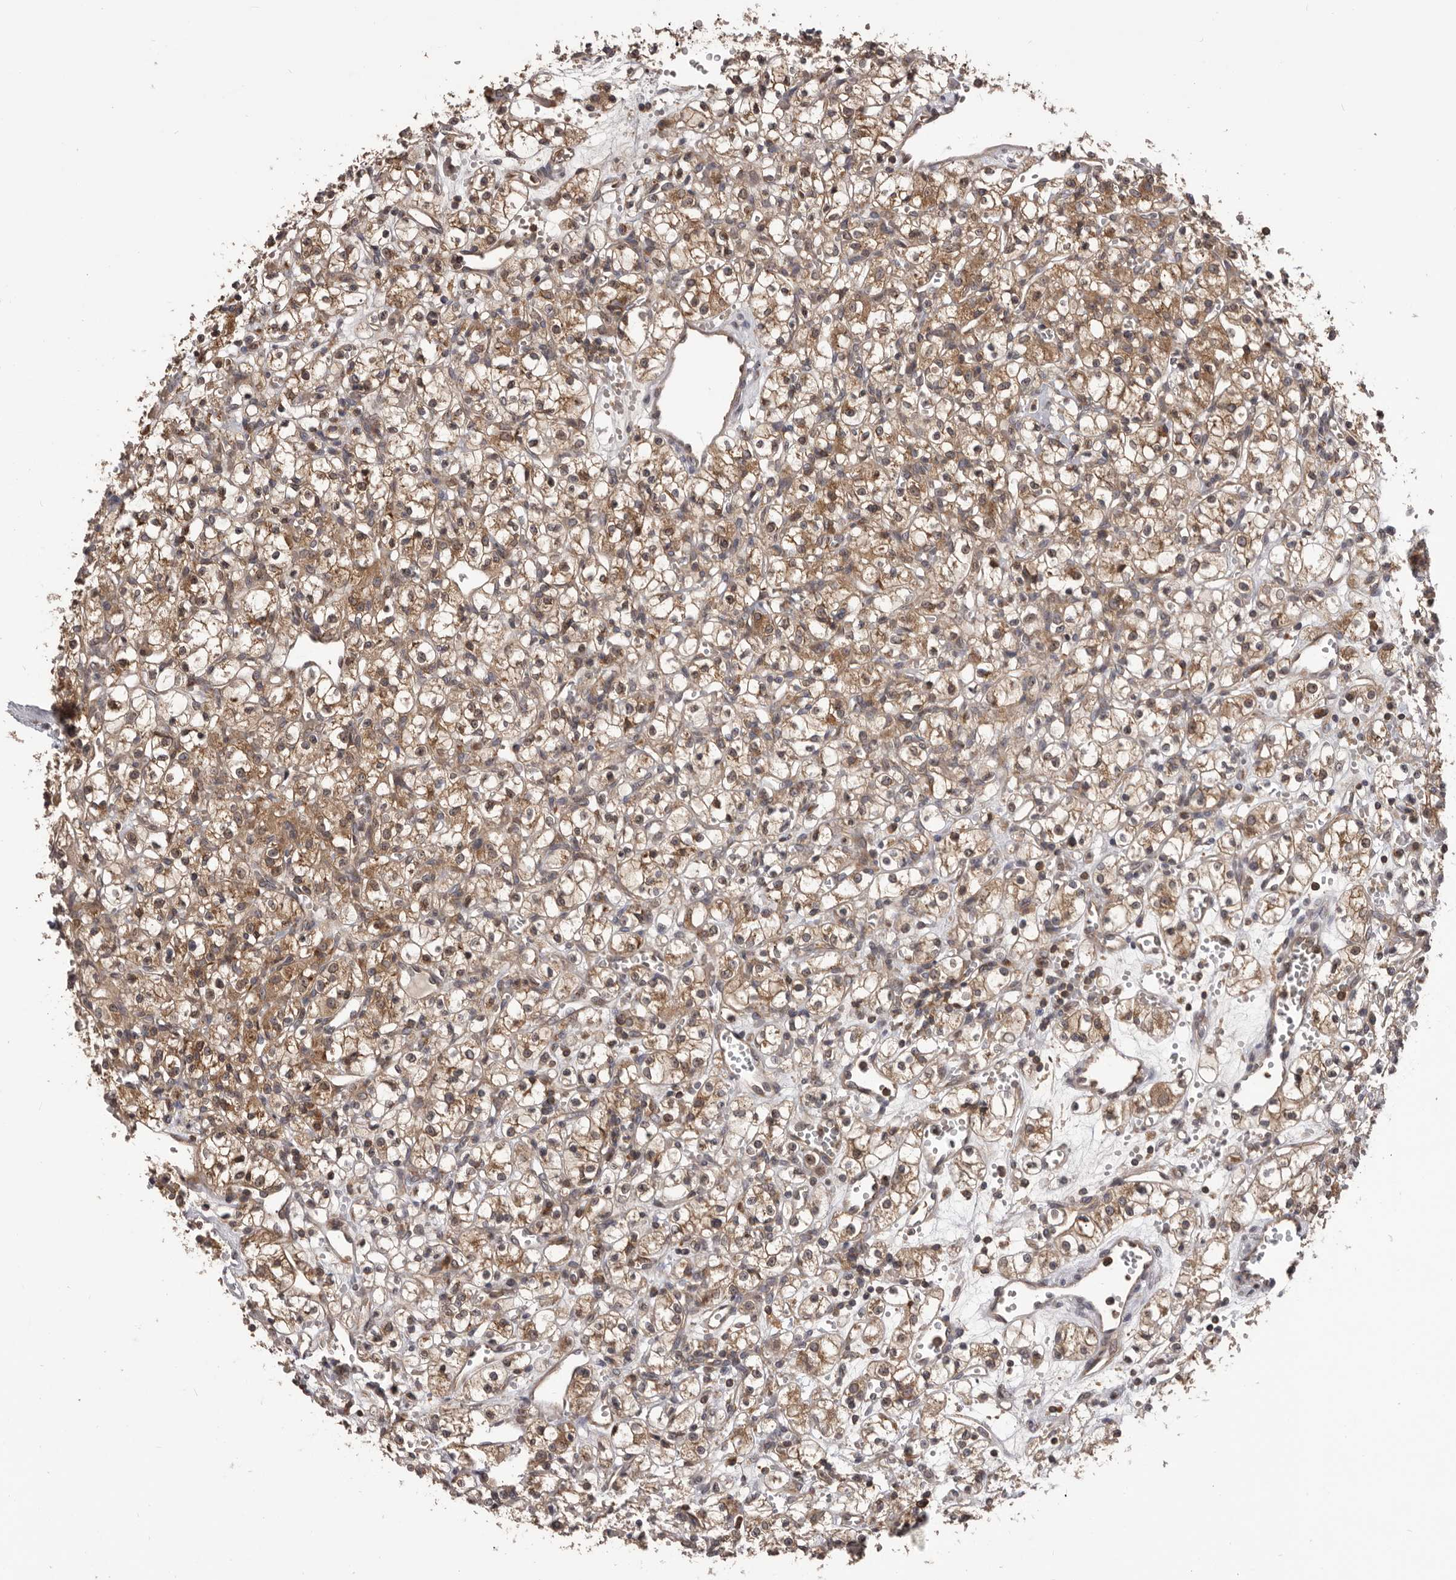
{"staining": {"intensity": "moderate", "quantity": ">75%", "location": "cytoplasmic/membranous"}, "tissue": "renal cancer", "cell_type": "Tumor cells", "image_type": "cancer", "snomed": [{"axis": "morphology", "description": "Adenocarcinoma, NOS"}, {"axis": "topography", "description": "Kidney"}], "caption": "Protein staining by immunohistochemistry (IHC) displays moderate cytoplasmic/membranous positivity in about >75% of tumor cells in renal cancer.", "gene": "HBS1L", "patient": {"sex": "female", "age": 59}}